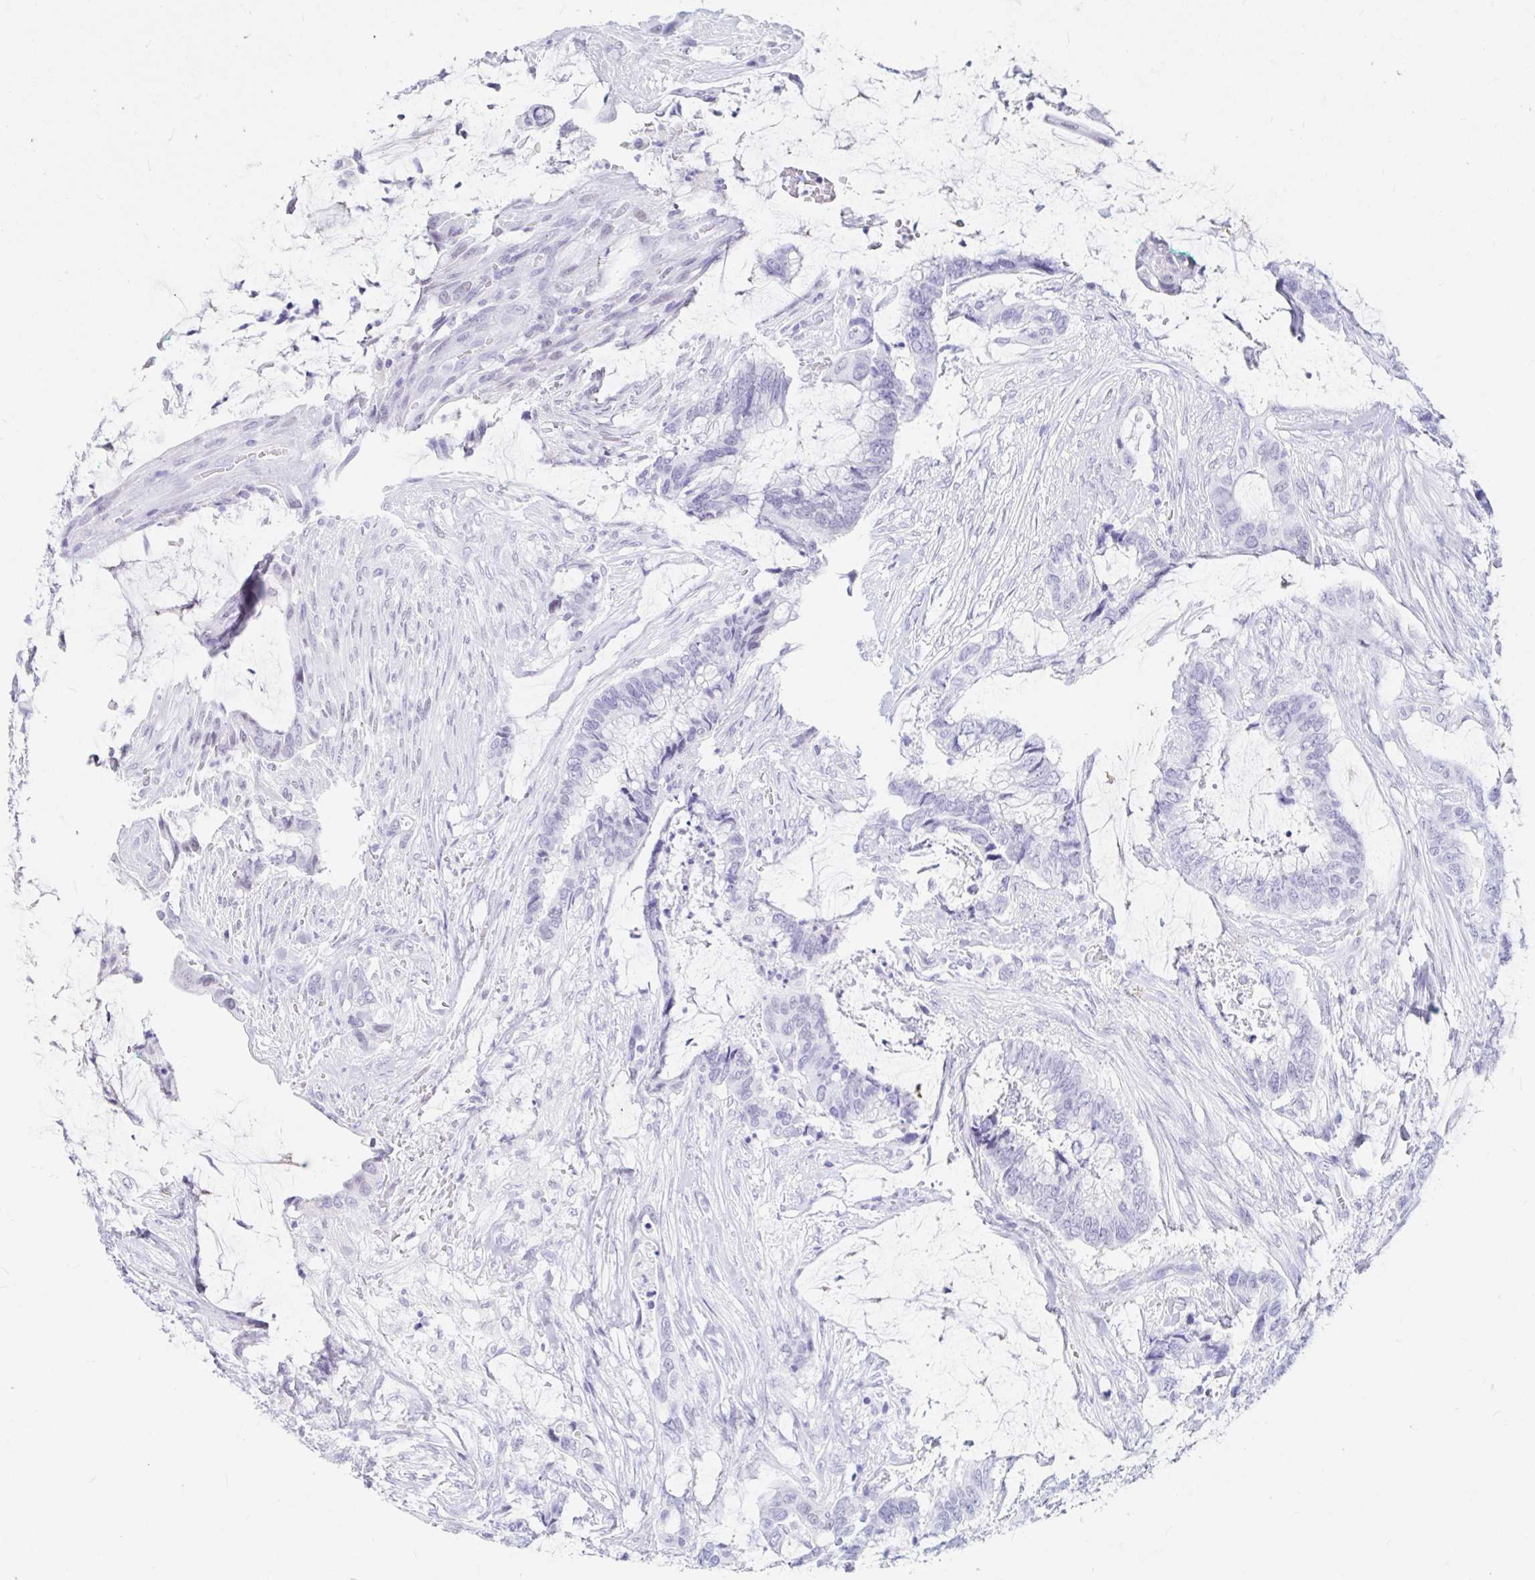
{"staining": {"intensity": "negative", "quantity": "none", "location": "none"}, "tissue": "colorectal cancer", "cell_type": "Tumor cells", "image_type": "cancer", "snomed": [{"axis": "morphology", "description": "Adenocarcinoma, NOS"}, {"axis": "topography", "description": "Rectum"}], "caption": "The histopathology image demonstrates no staining of tumor cells in colorectal adenocarcinoma. (DAB (3,3'-diaminobenzidine) immunohistochemistry with hematoxylin counter stain).", "gene": "OR6T1", "patient": {"sex": "female", "age": 59}}